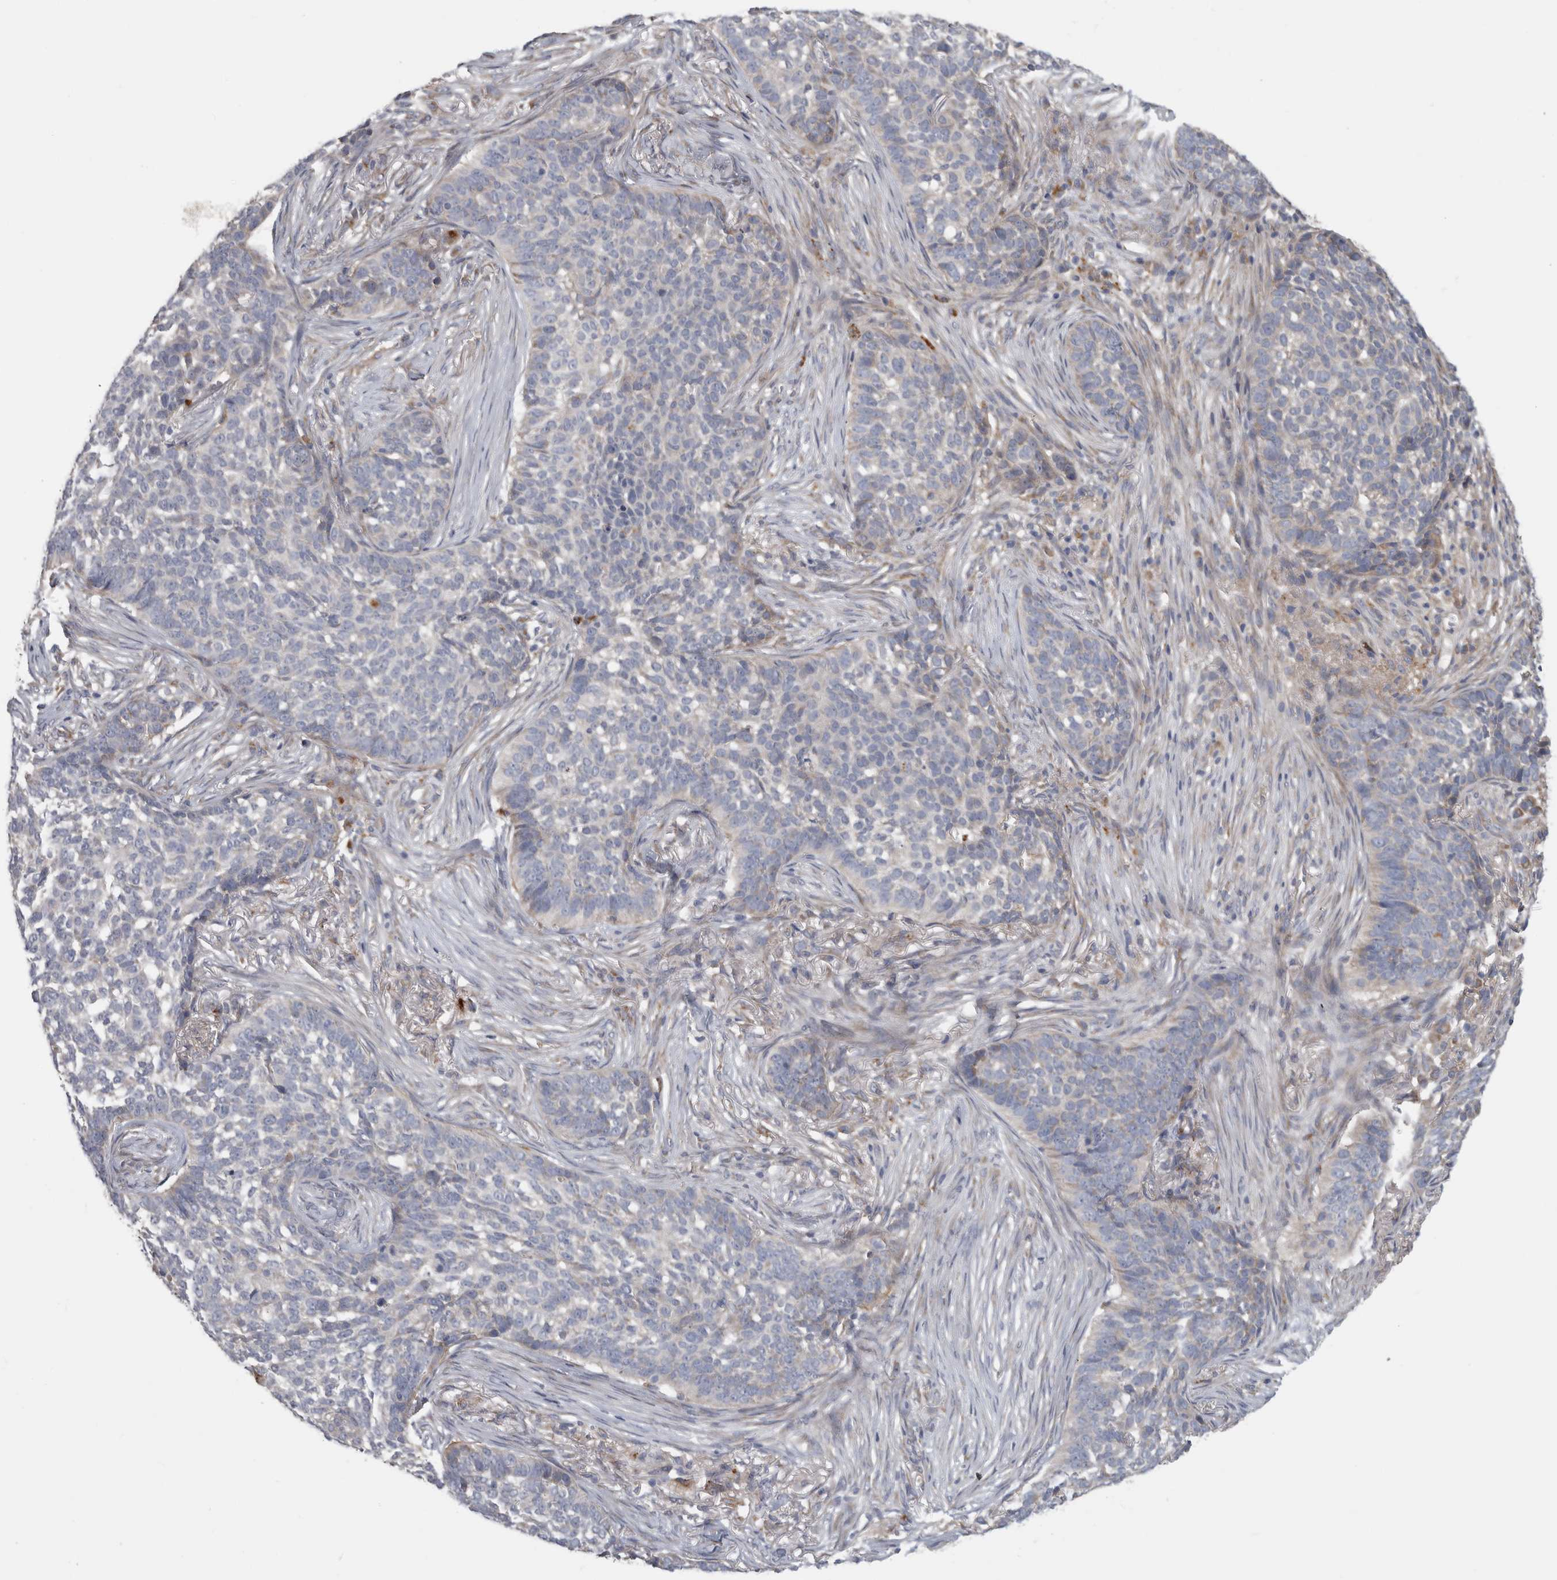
{"staining": {"intensity": "negative", "quantity": "none", "location": "none"}, "tissue": "skin cancer", "cell_type": "Tumor cells", "image_type": "cancer", "snomed": [{"axis": "morphology", "description": "Basal cell carcinoma"}, {"axis": "topography", "description": "Skin"}], "caption": "Human skin cancer (basal cell carcinoma) stained for a protein using IHC exhibits no expression in tumor cells.", "gene": "ATXN2", "patient": {"sex": "male", "age": 85}}